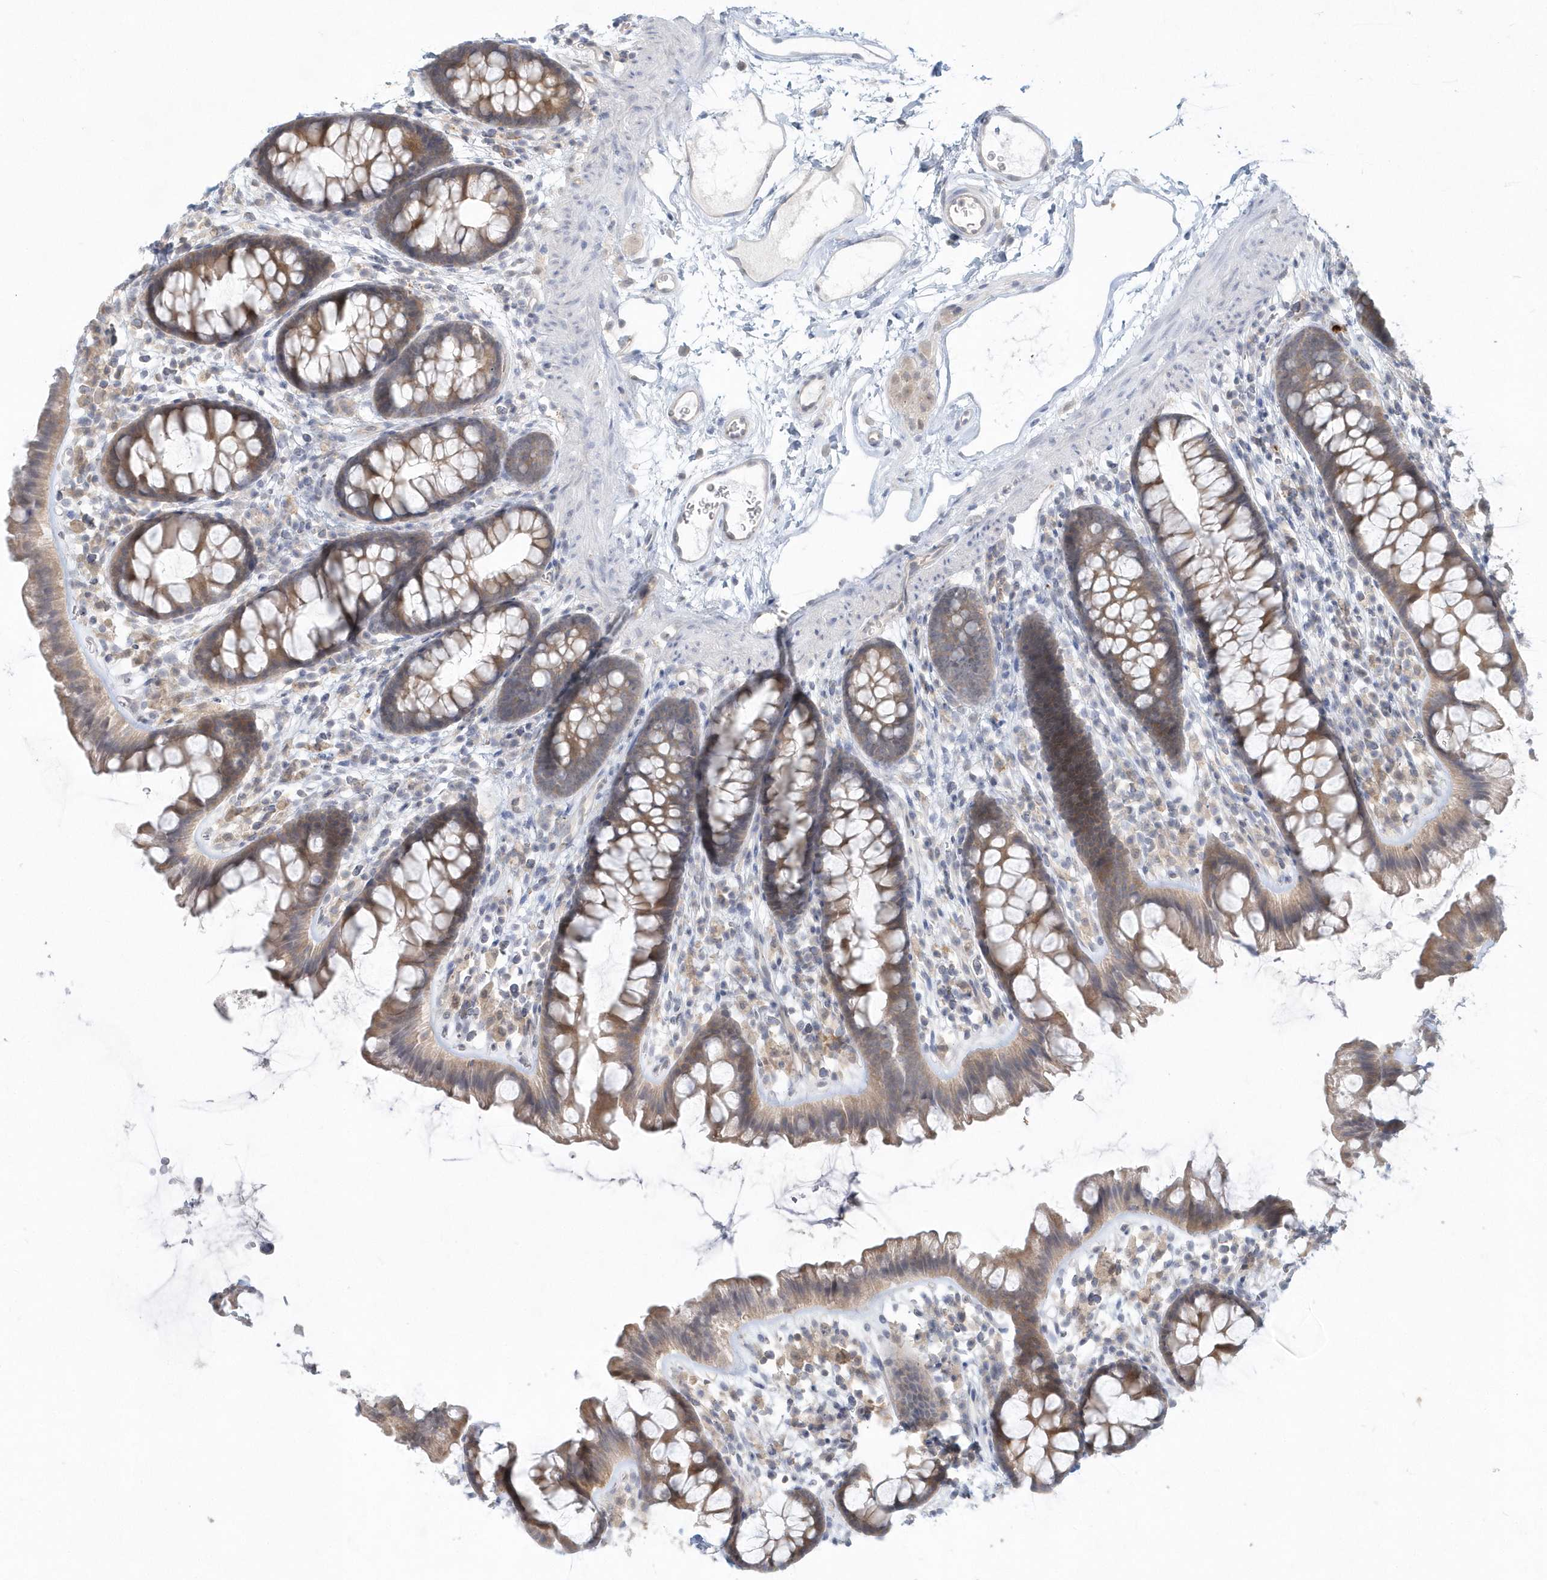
{"staining": {"intensity": "weak", "quantity": ">75%", "location": "cytoplasmic/membranous"}, "tissue": "colon", "cell_type": "Endothelial cells", "image_type": "normal", "snomed": [{"axis": "morphology", "description": "Normal tissue, NOS"}, {"axis": "topography", "description": "Colon"}], "caption": "Protein expression analysis of benign colon demonstrates weak cytoplasmic/membranous expression in approximately >75% of endothelial cells. (DAB (3,3'-diaminobenzidine) IHC, brown staining for protein, blue staining for nuclei).", "gene": "RNF7", "patient": {"sex": "female", "age": 62}}